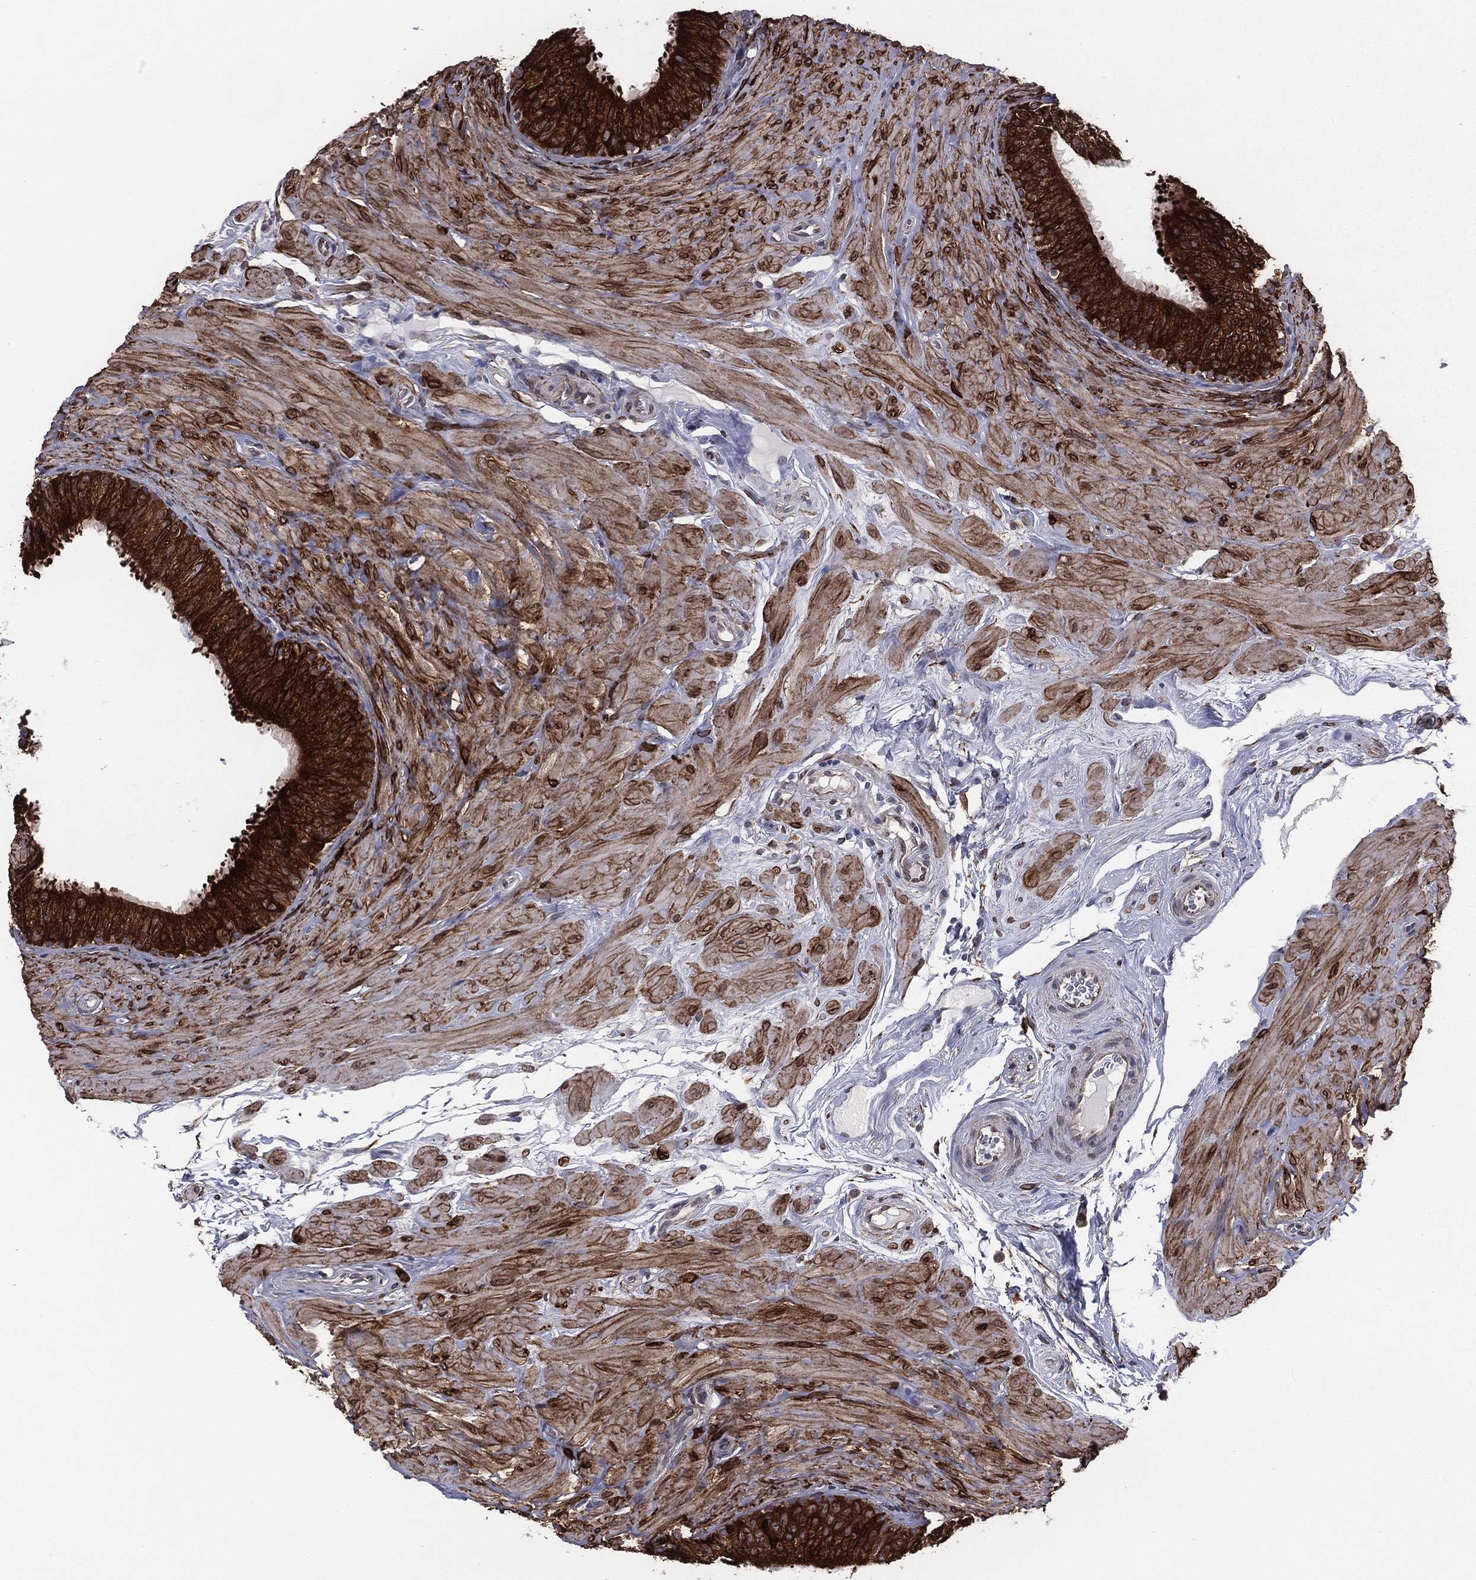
{"staining": {"intensity": "strong", "quantity": ">75%", "location": "cytoplasmic/membranous"}, "tissue": "epididymis", "cell_type": "Glandular cells", "image_type": "normal", "snomed": [{"axis": "morphology", "description": "Normal tissue, NOS"}, {"axis": "topography", "description": "Epididymis"}], "caption": "Immunohistochemistry staining of benign epididymis, which reveals high levels of strong cytoplasmic/membranous positivity in about >75% of glandular cells indicating strong cytoplasmic/membranous protein expression. The staining was performed using DAB (3,3'-diaminobenzidine) (brown) for protein detection and nuclei were counterstained in hematoxylin (blue).", "gene": "PGRMC1", "patient": {"sex": "male", "age": 34}}